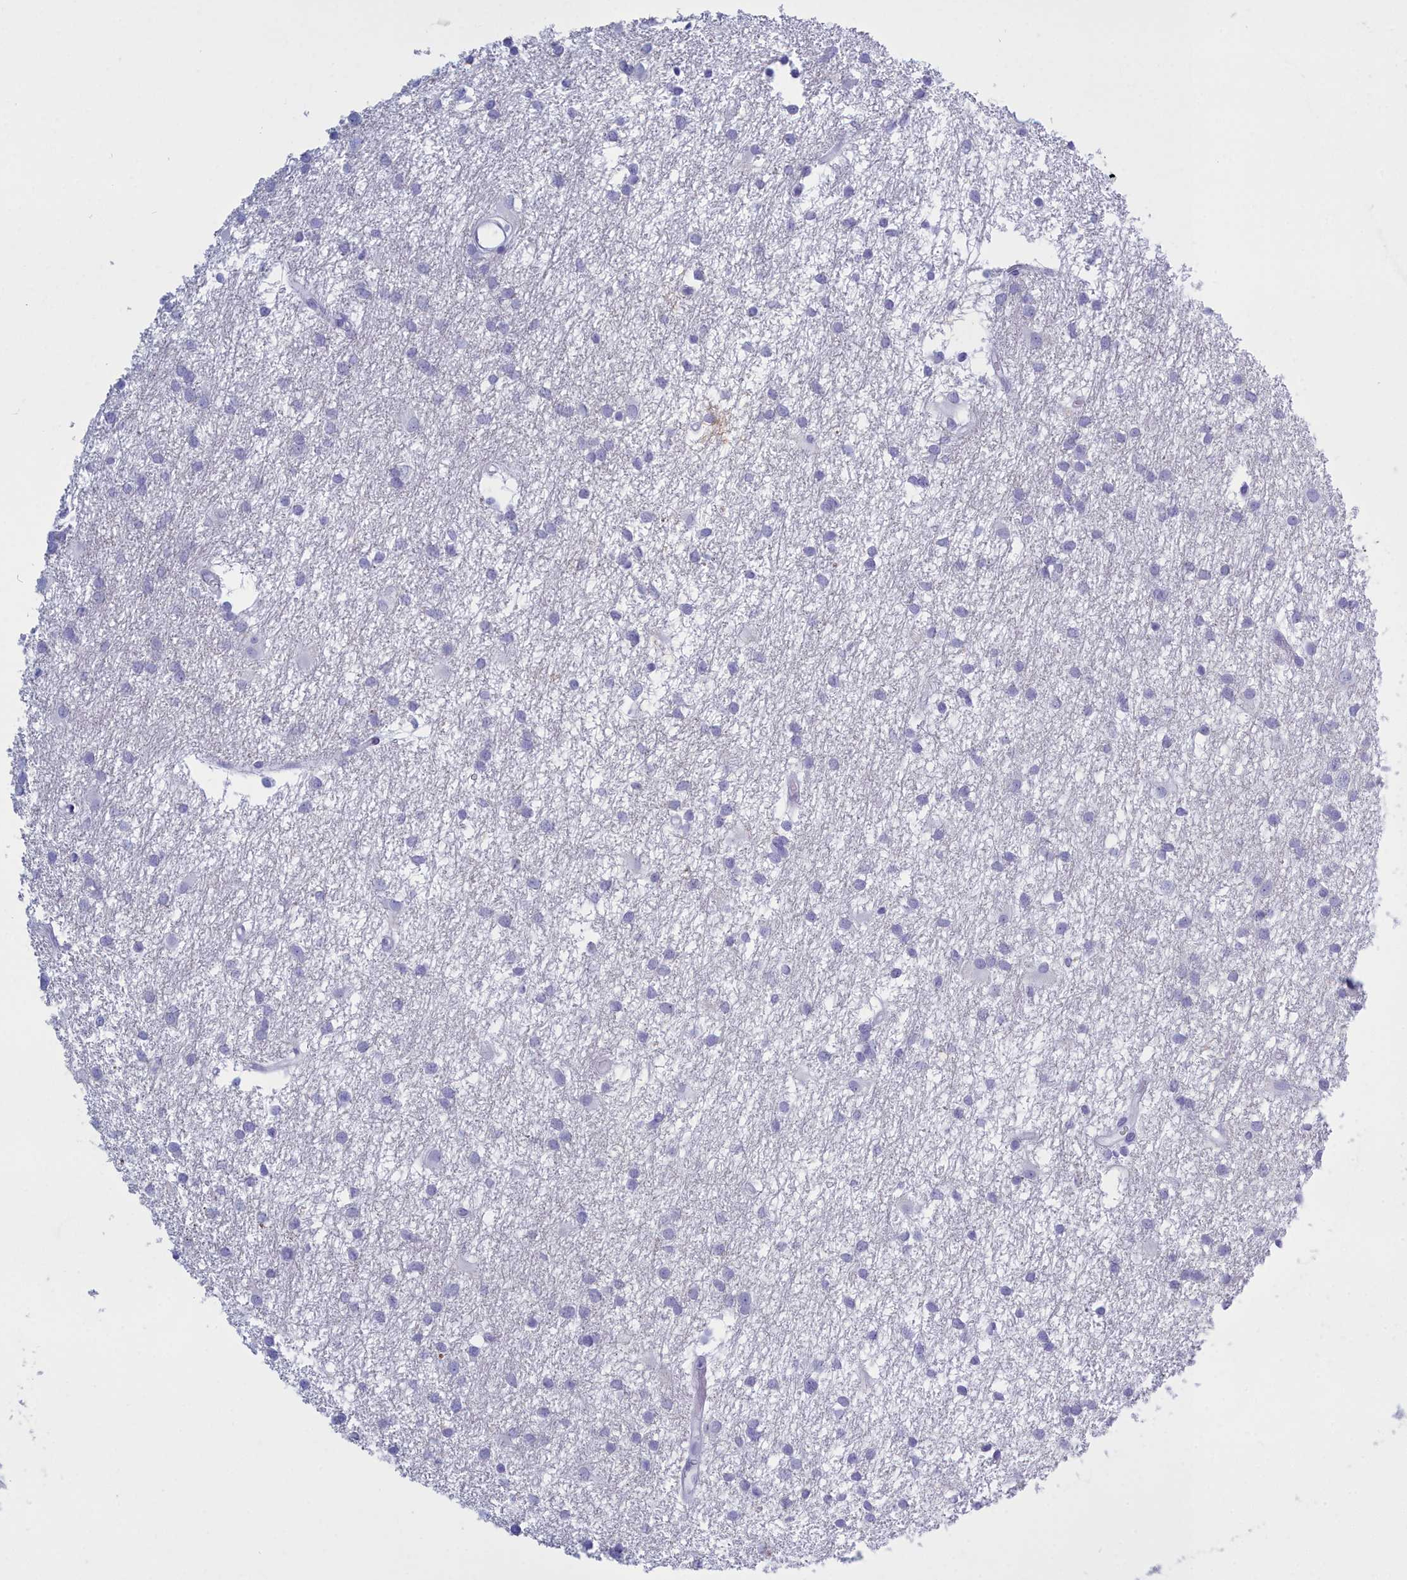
{"staining": {"intensity": "negative", "quantity": "none", "location": "none"}, "tissue": "glioma", "cell_type": "Tumor cells", "image_type": "cancer", "snomed": [{"axis": "morphology", "description": "Glioma, malignant, High grade"}, {"axis": "topography", "description": "Brain"}], "caption": "DAB immunohistochemical staining of human glioma shows no significant expression in tumor cells.", "gene": "TMEM97", "patient": {"sex": "male", "age": 77}}